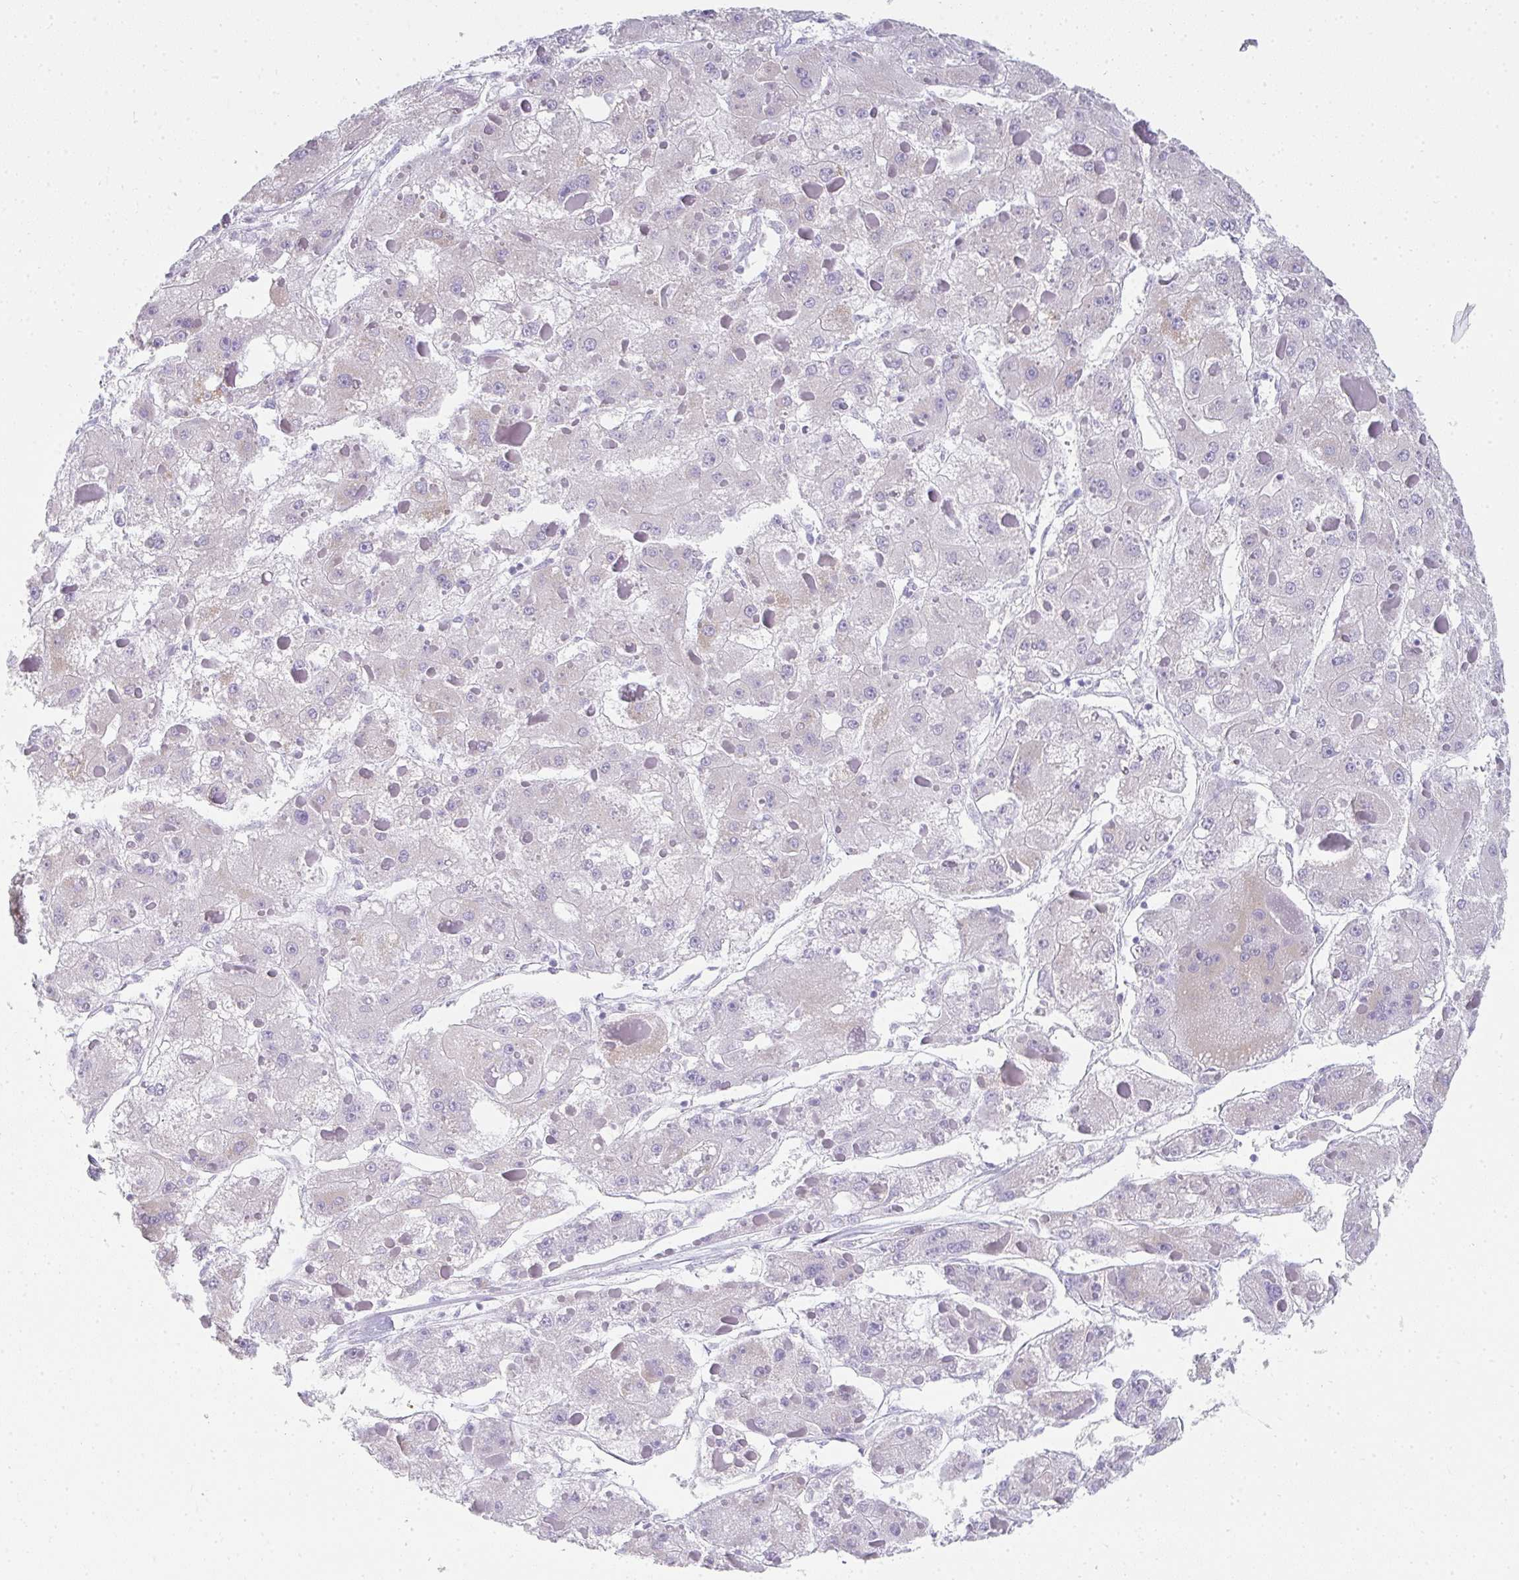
{"staining": {"intensity": "weak", "quantity": "<25%", "location": "cytoplasmic/membranous"}, "tissue": "liver cancer", "cell_type": "Tumor cells", "image_type": "cancer", "snomed": [{"axis": "morphology", "description": "Carcinoma, Hepatocellular, NOS"}, {"axis": "topography", "description": "Liver"}], "caption": "Tumor cells show no significant expression in hepatocellular carcinoma (liver). (Stains: DAB (3,3'-diaminobenzidine) immunohistochemistry with hematoxylin counter stain, Microscopy: brightfield microscopy at high magnification).", "gene": "RLF", "patient": {"sex": "female", "age": 73}}